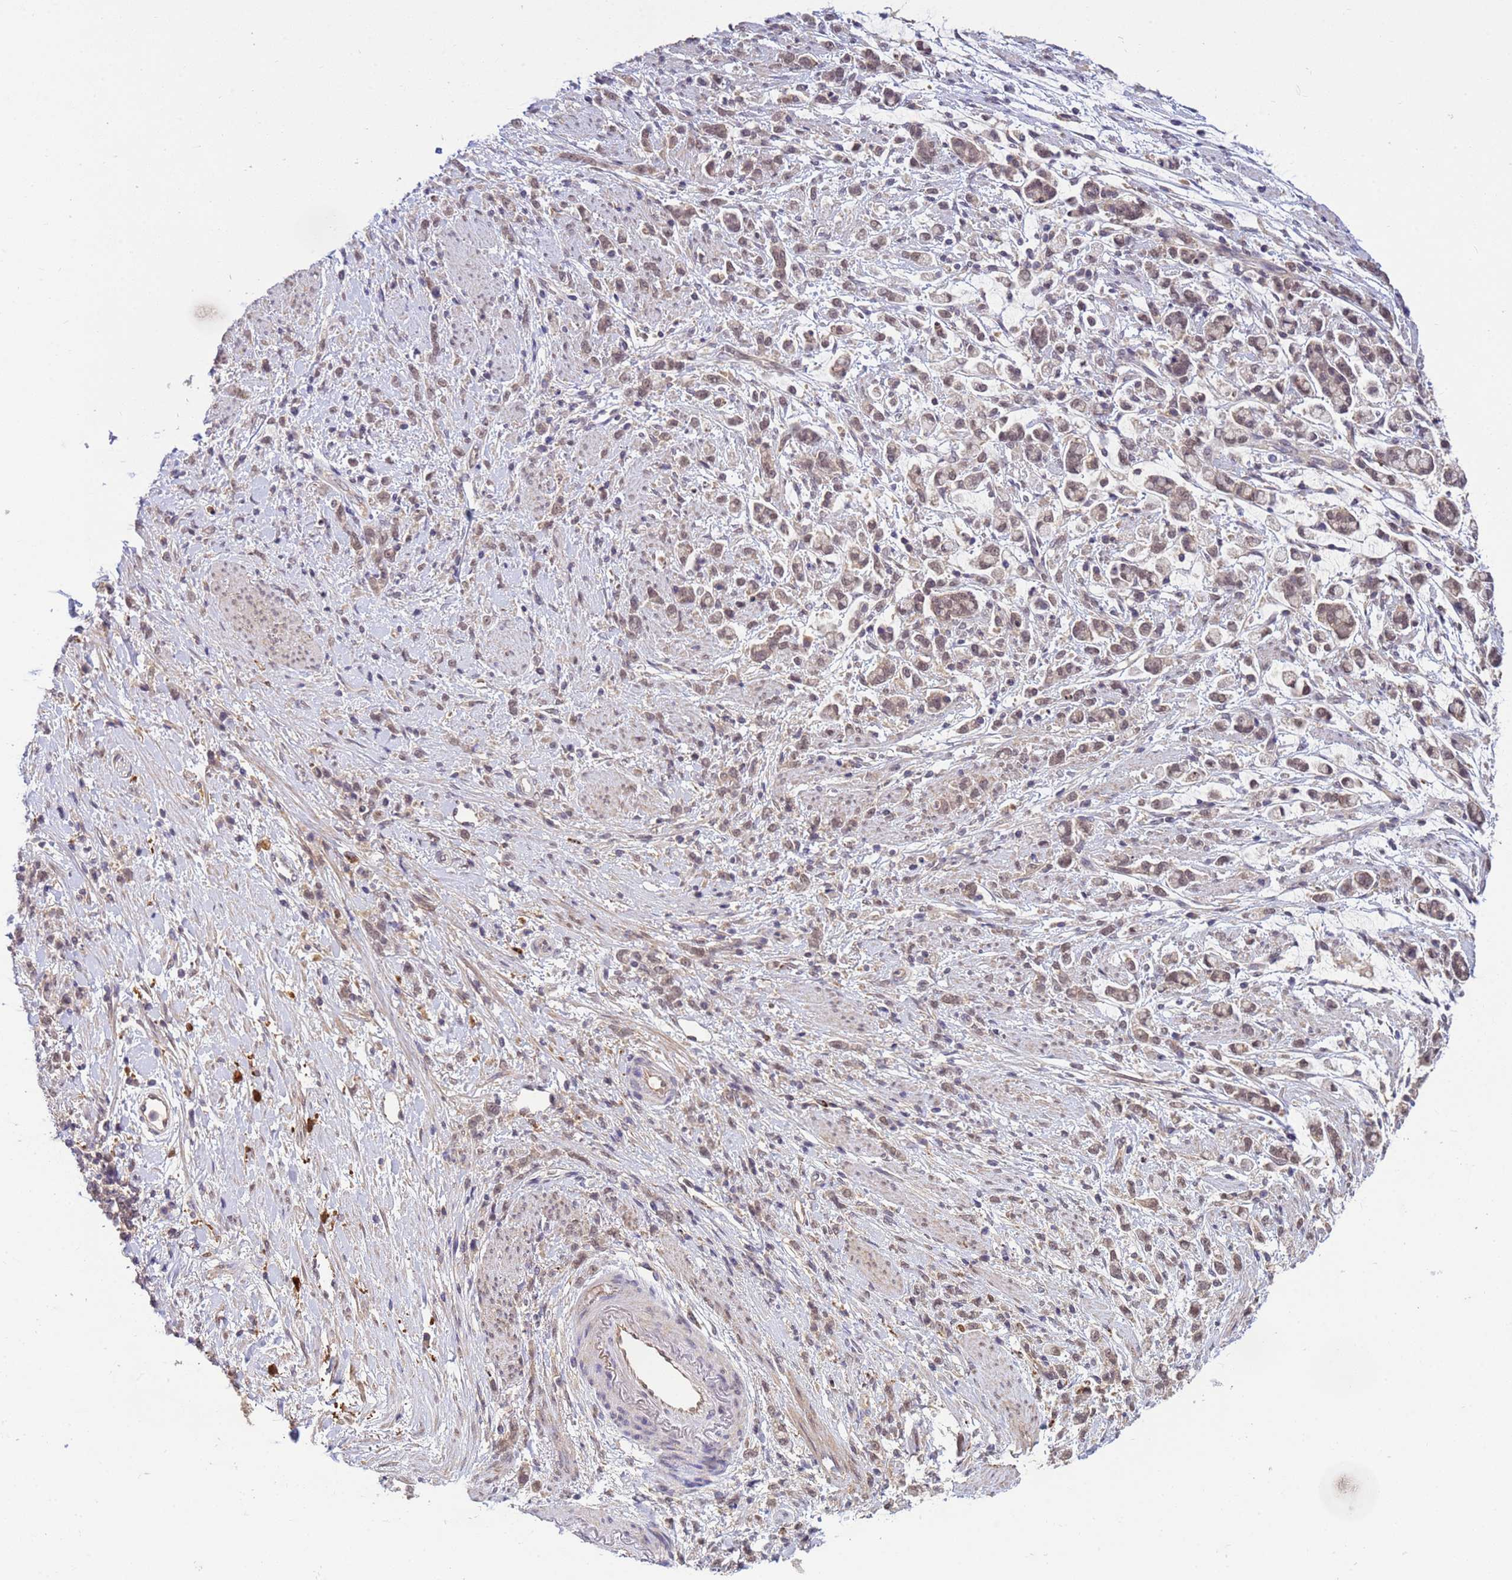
{"staining": {"intensity": "weak", "quantity": ">75%", "location": "nuclear"}, "tissue": "stomach cancer", "cell_type": "Tumor cells", "image_type": "cancer", "snomed": [{"axis": "morphology", "description": "Adenocarcinoma, NOS"}, {"axis": "topography", "description": "Stomach"}], "caption": "Stomach cancer (adenocarcinoma) stained with a brown dye reveals weak nuclear positive staining in approximately >75% of tumor cells.", "gene": "NPEPPS", "patient": {"sex": "female", "age": 60}}